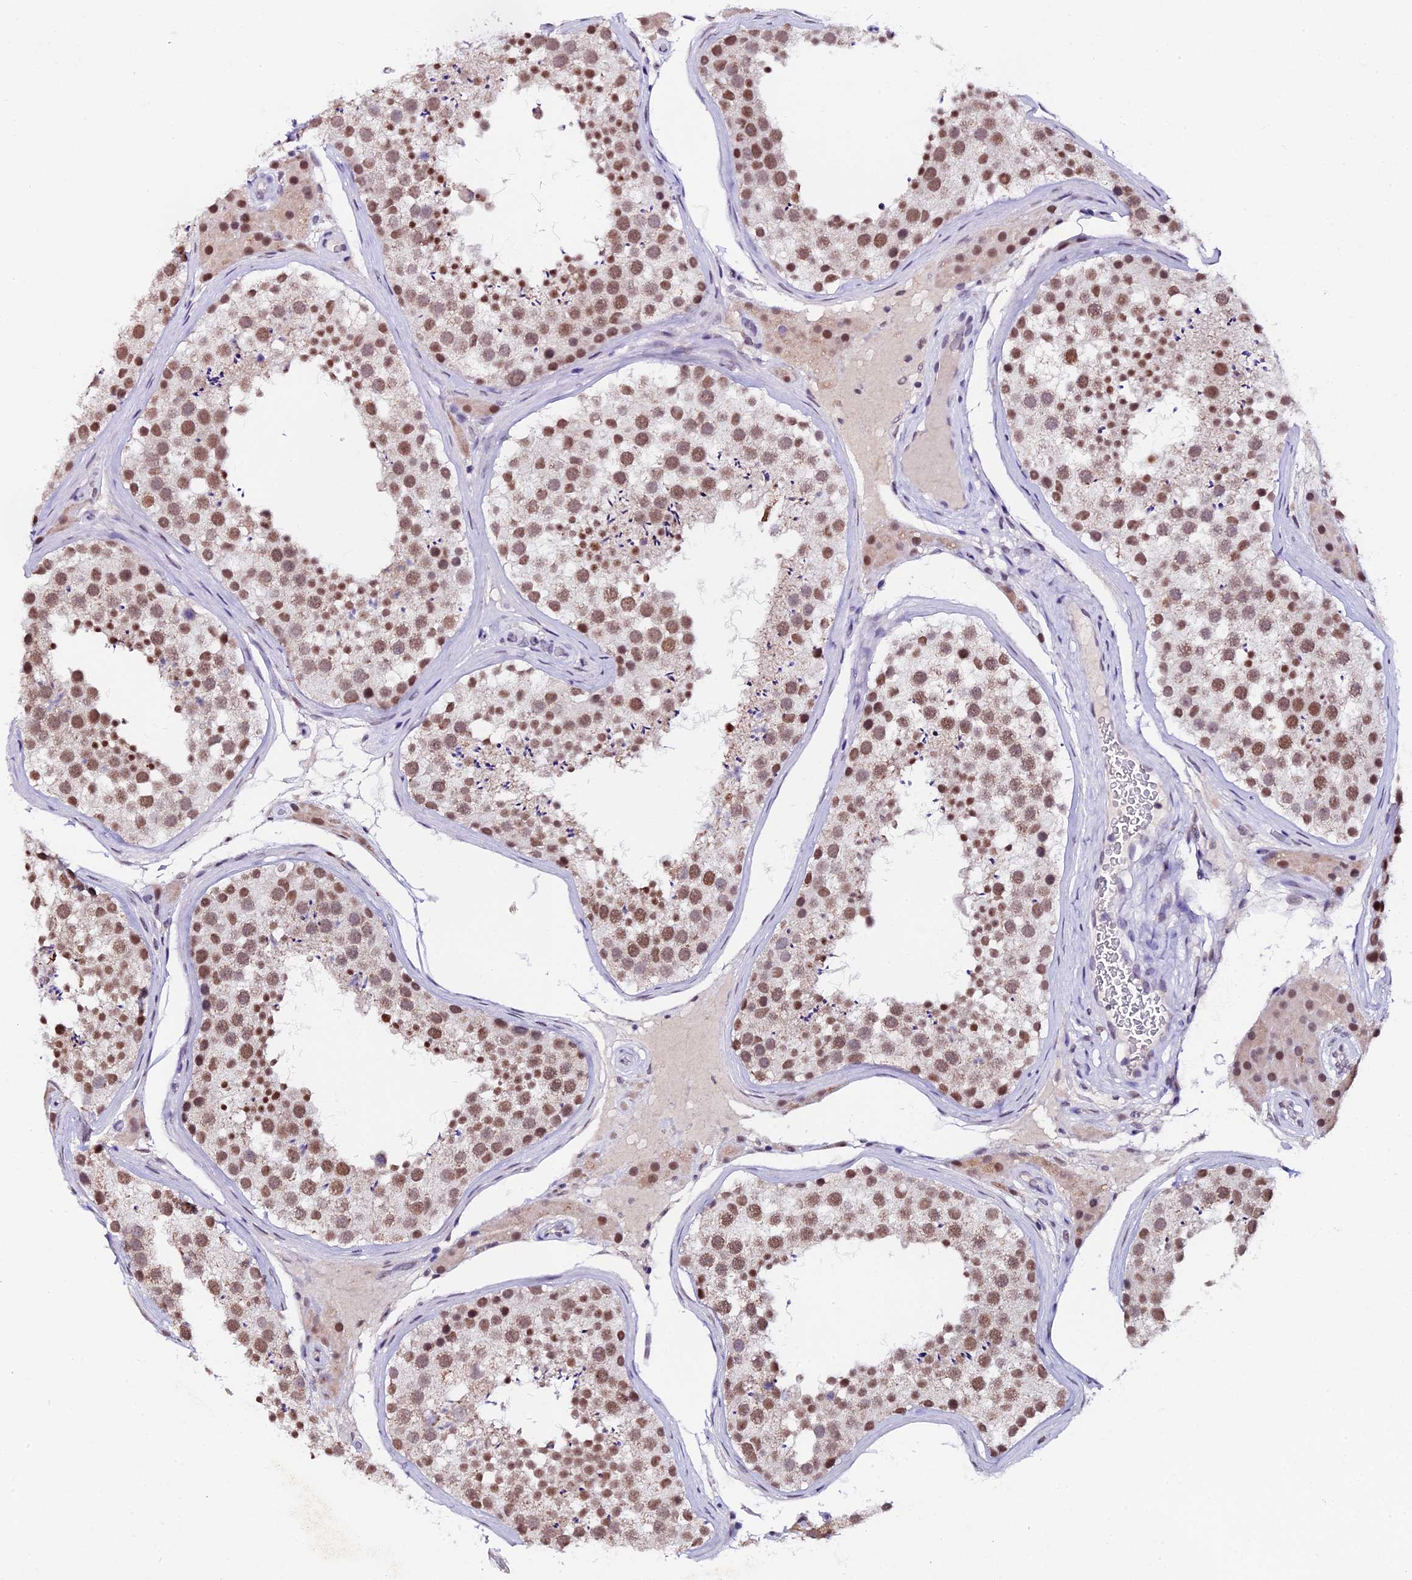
{"staining": {"intensity": "moderate", "quantity": ">75%", "location": "nuclear"}, "tissue": "testis", "cell_type": "Cells in seminiferous ducts", "image_type": "normal", "snomed": [{"axis": "morphology", "description": "Normal tissue, NOS"}, {"axis": "topography", "description": "Testis"}], "caption": "High-magnification brightfield microscopy of benign testis stained with DAB (3,3'-diaminobenzidine) (brown) and counterstained with hematoxylin (blue). cells in seminiferous ducts exhibit moderate nuclear expression is identified in approximately>75% of cells.", "gene": "NCBP1", "patient": {"sex": "male", "age": 46}}